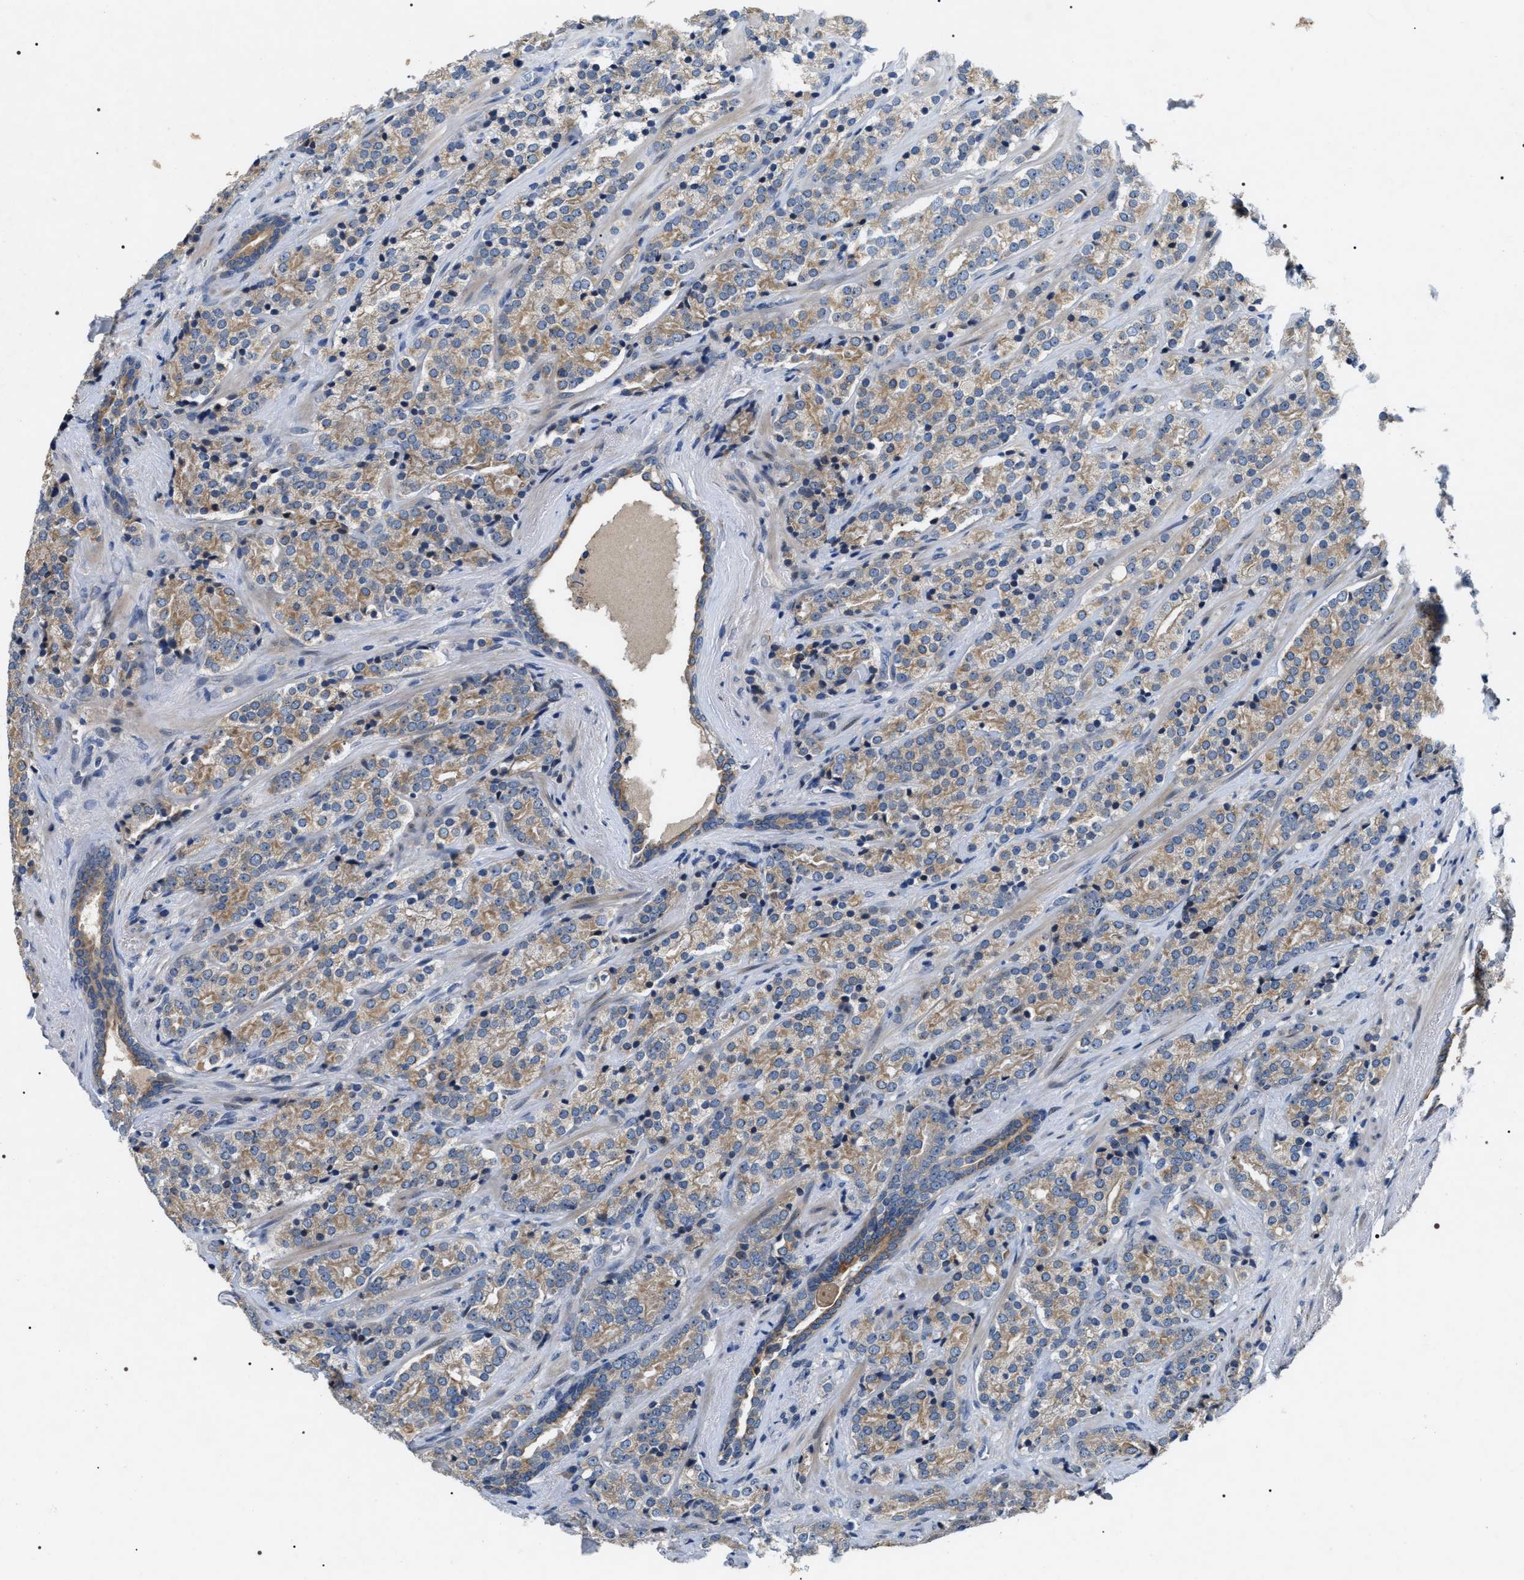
{"staining": {"intensity": "weak", "quantity": ">75%", "location": "cytoplasmic/membranous"}, "tissue": "prostate cancer", "cell_type": "Tumor cells", "image_type": "cancer", "snomed": [{"axis": "morphology", "description": "Adenocarcinoma, High grade"}, {"axis": "topography", "description": "Prostate"}], "caption": "IHC micrograph of neoplastic tissue: human high-grade adenocarcinoma (prostate) stained using immunohistochemistry (IHC) reveals low levels of weak protein expression localized specifically in the cytoplasmic/membranous of tumor cells, appearing as a cytoplasmic/membranous brown color.", "gene": "IFT81", "patient": {"sex": "male", "age": 71}}